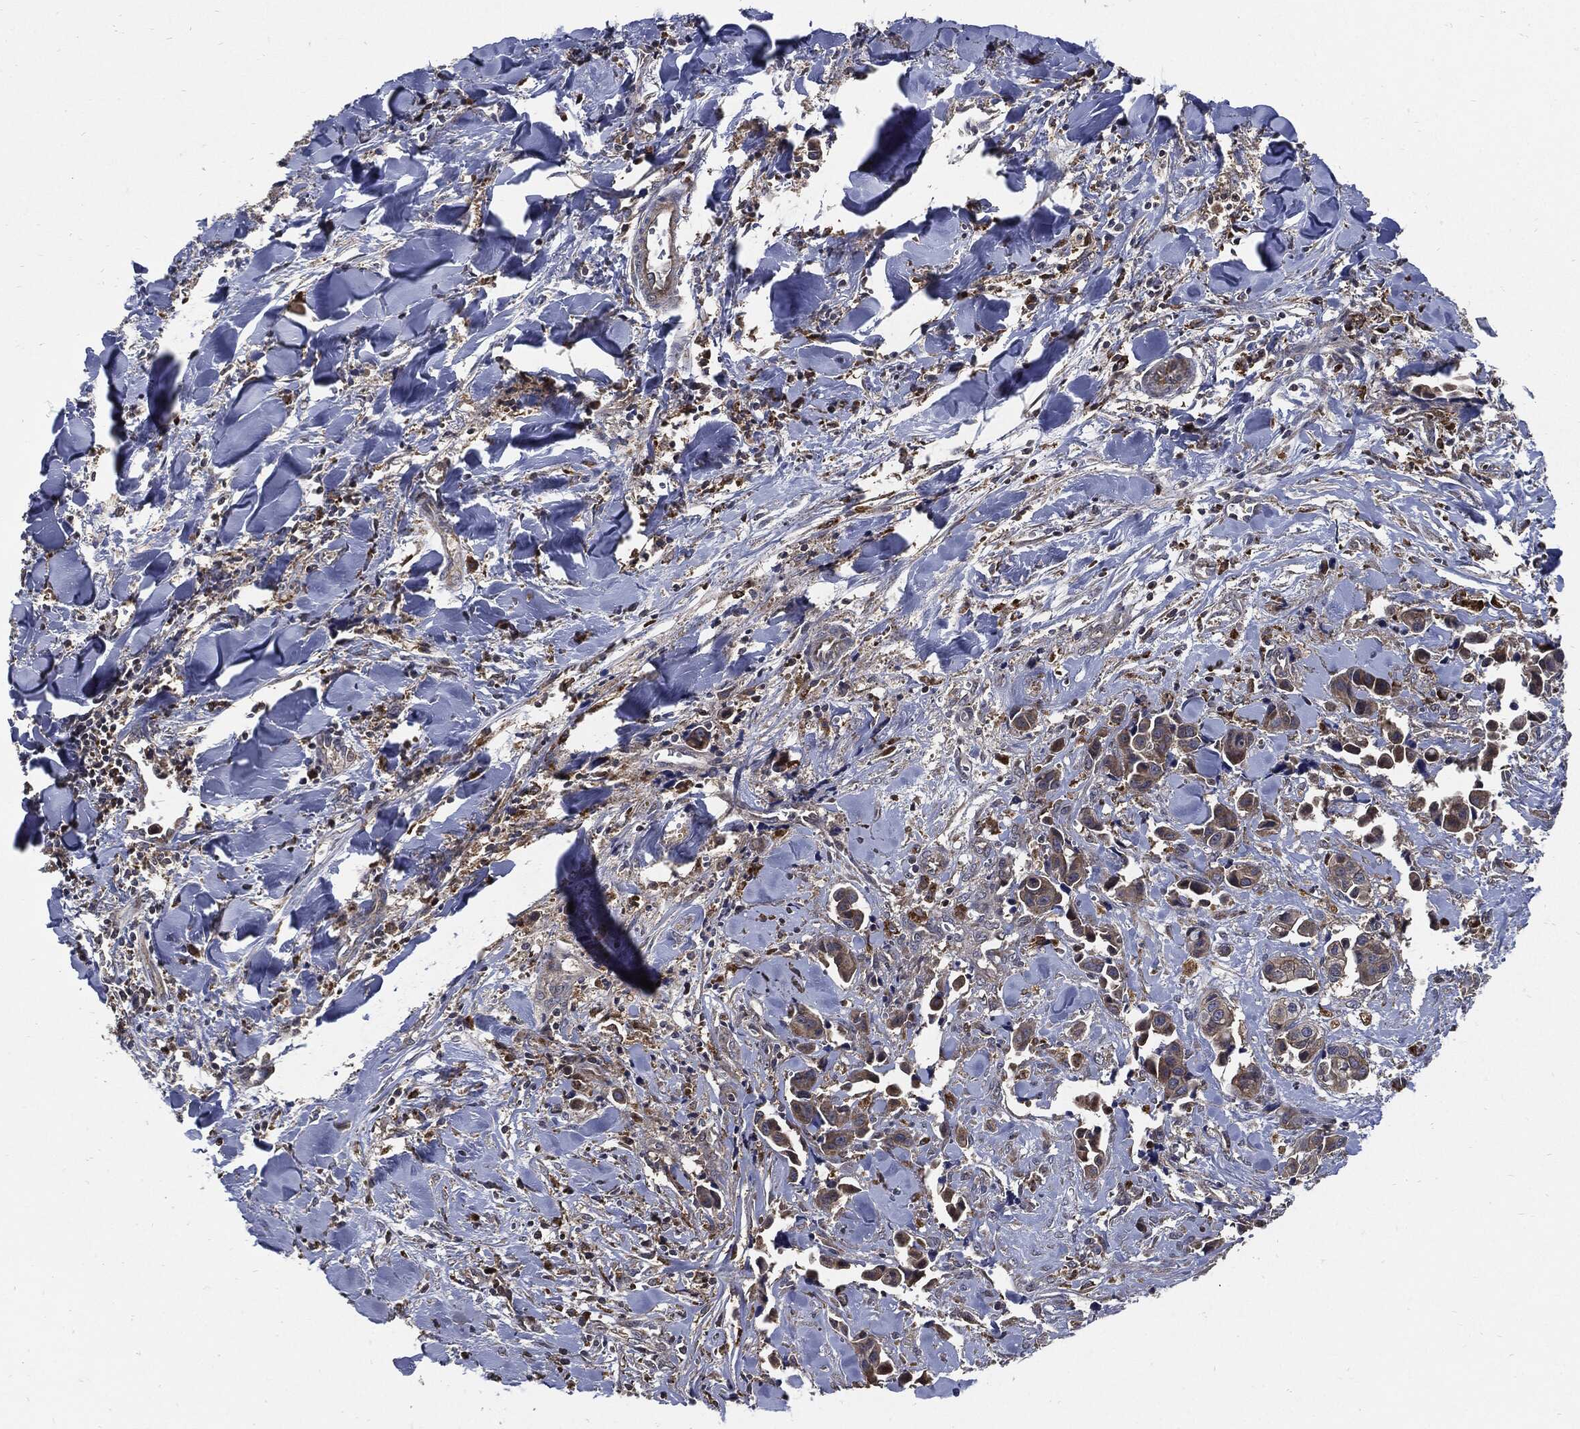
{"staining": {"intensity": "weak", "quantity": ">75%", "location": "cytoplasmic/membranous"}, "tissue": "head and neck cancer", "cell_type": "Tumor cells", "image_type": "cancer", "snomed": [{"axis": "morphology", "description": "Adenocarcinoma, NOS"}, {"axis": "topography", "description": "Head-Neck"}], "caption": "High-power microscopy captured an IHC photomicrograph of head and neck cancer (adenocarcinoma), revealing weak cytoplasmic/membranous positivity in about >75% of tumor cells.", "gene": "SLC31A2", "patient": {"sex": "male", "age": 76}}